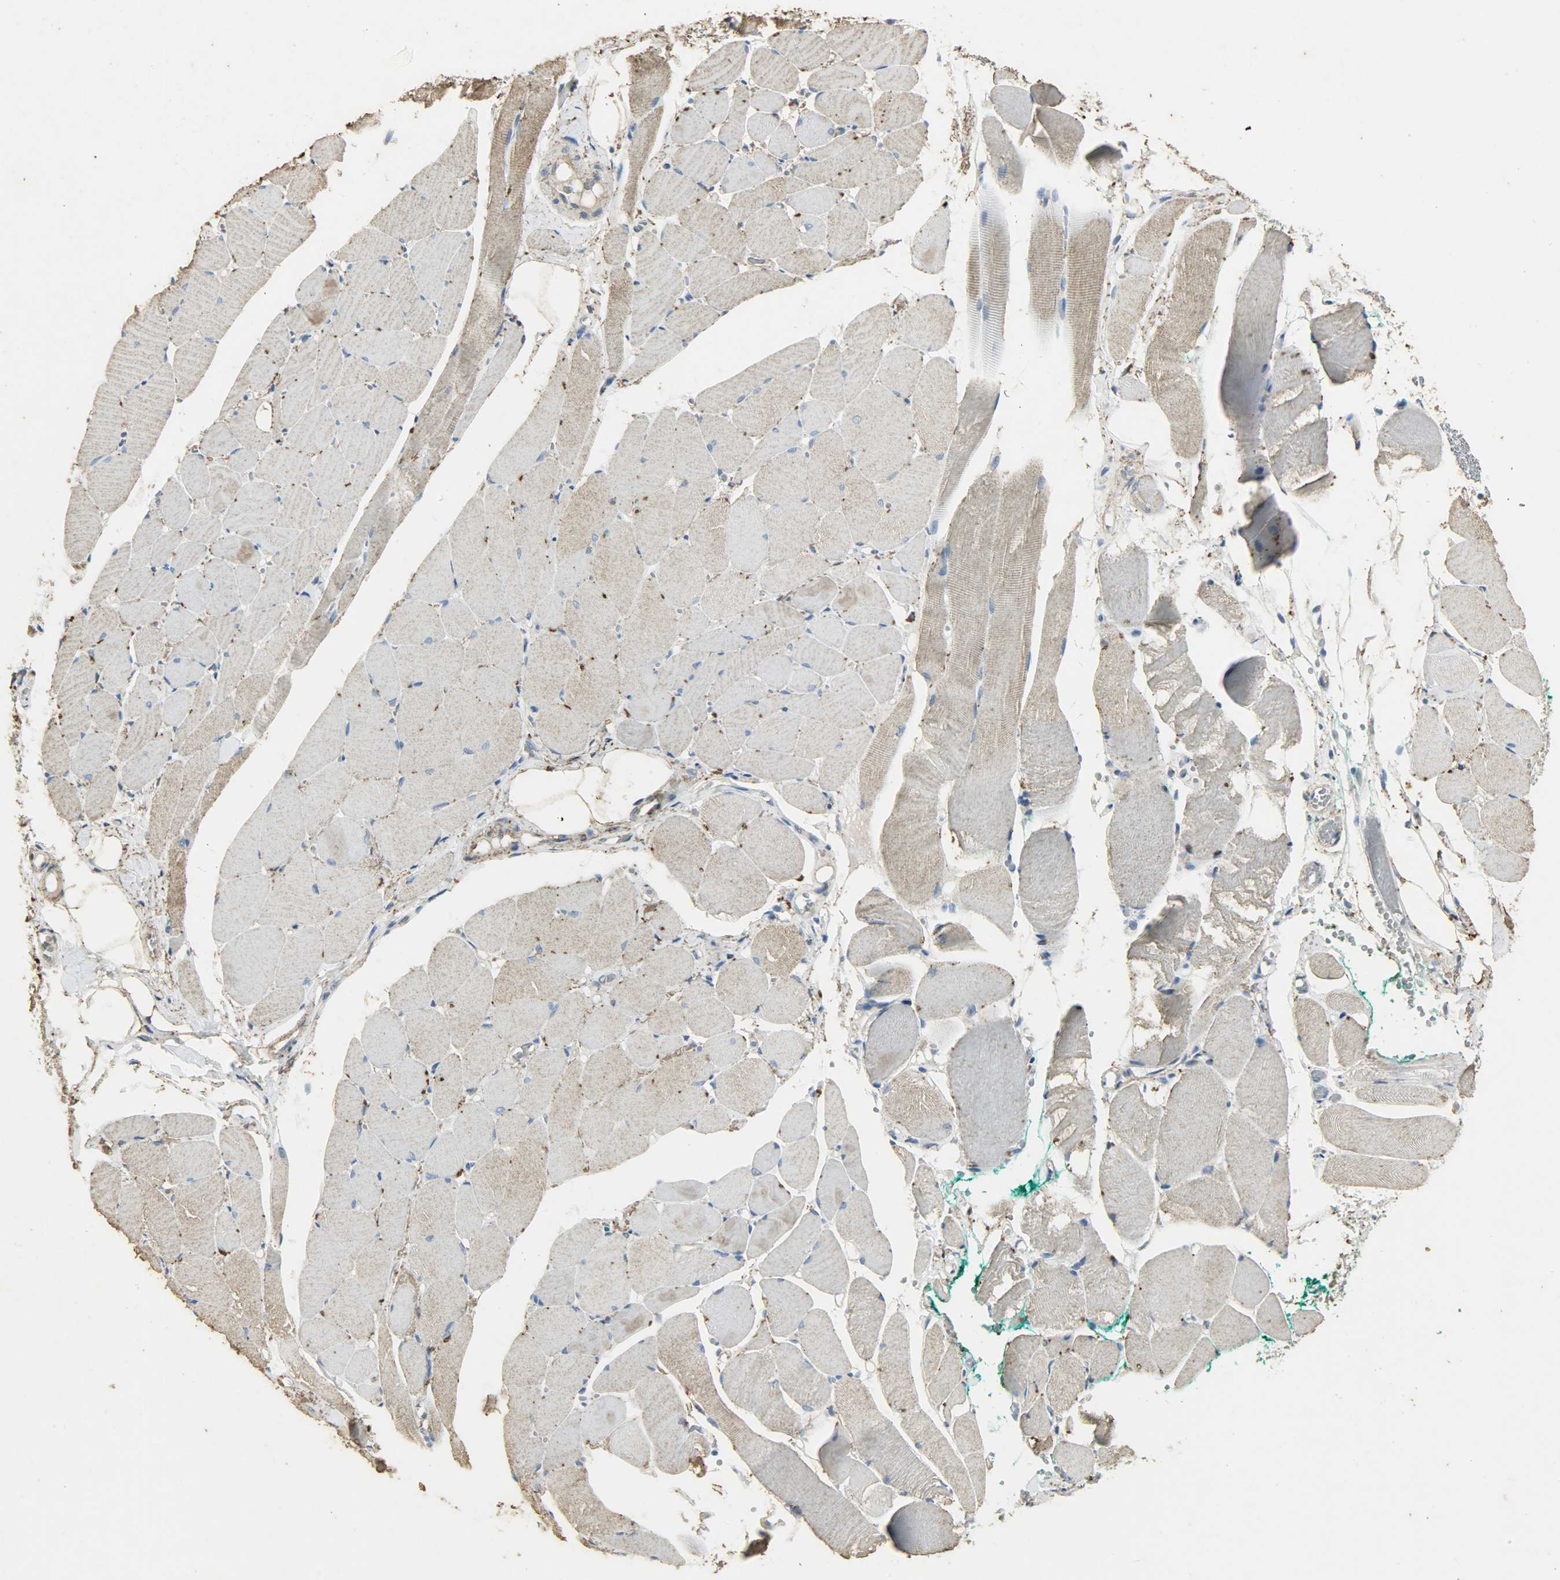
{"staining": {"intensity": "weak", "quantity": "25%-75%", "location": "cytoplasmic/membranous"}, "tissue": "skeletal muscle", "cell_type": "Myocytes", "image_type": "normal", "snomed": [{"axis": "morphology", "description": "Normal tissue, NOS"}, {"axis": "topography", "description": "Skeletal muscle"}, {"axis": "topography", "description": "Peripheral nerve tissue"}], "caption": "An immunohistochemistry photomicrograph of benign tissue is shown. Protein staining in brown highlights weak cytoplasmic/membranous positivity in skeletal muscle within myocytes. Nuclei are stained in blue.", "gene": "ASB9", "patient": {"sex": "female", "age": 84}}